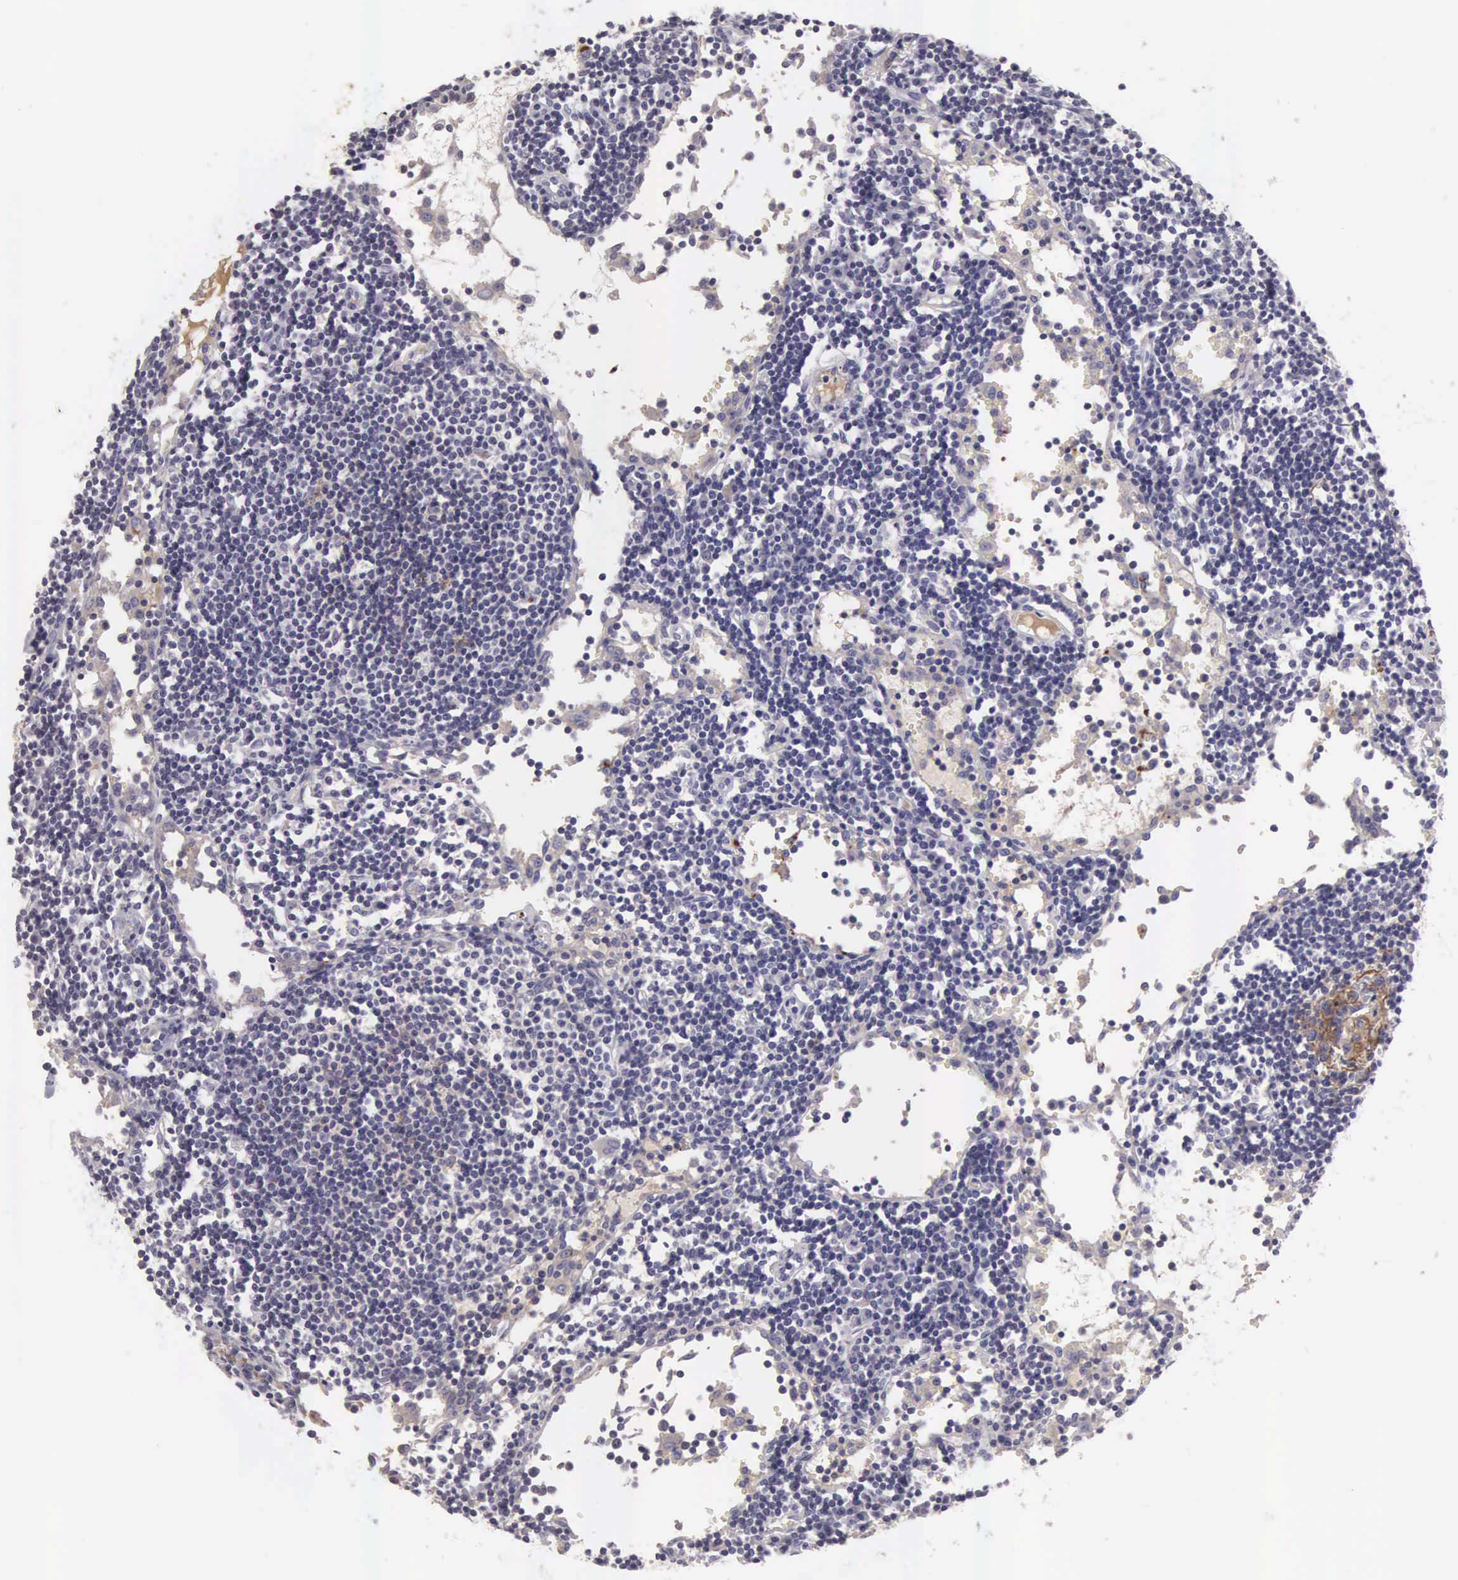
{"staining": {"intensity": "negative", "quantity": "none", "location": "none"}, "tissue": "lymph node", "cell_type": "Germinal center cells", "image_type": "normal", "snomed": [{"axis": "morphology", "description": "Normal tissue, NOS"}, {"axis": "topography", "description": "Lymph node"}], "caption": "Immunohistochemistry photomicrograph of benign lymph node: human lymph node stained with DAB displays no significant protein positivity in germinal center cells.", "gene": "CLU", "patient": {"sex": "female", "age": 55}}